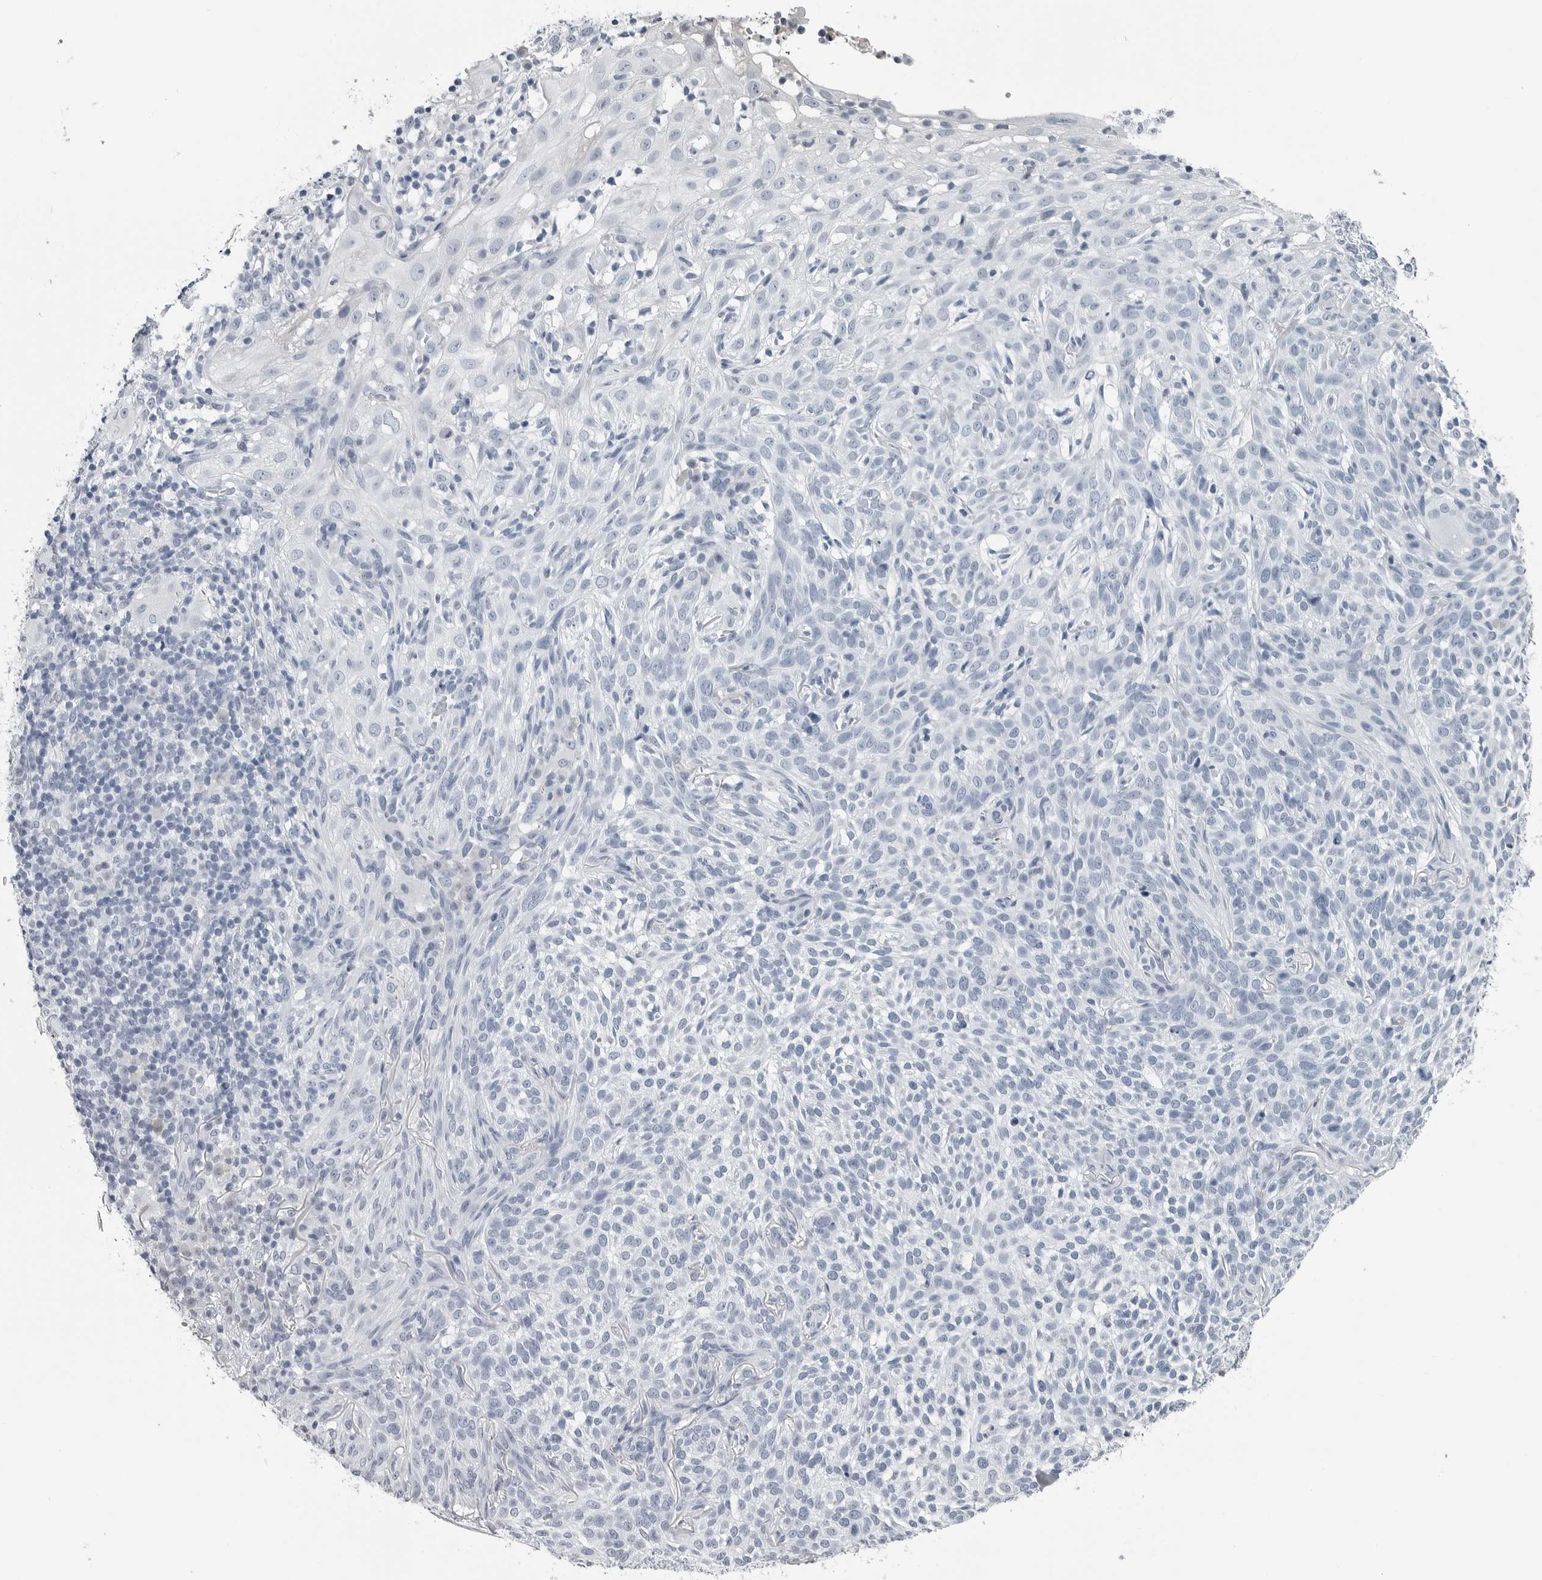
{"staining": {"intensity": "negative", "quantity": "none", "location": "none"}, "tissue": "skin cancer", "cell_type": "Tumor cells", "image_type": "cancer", "snomed": [{"axis": "morphology", "description": "Basal cell carcinoma"}, {"axis": "topography", "description": "Skin"}], "caption": "DAB immunohistochemical staining of human skin basal cell carcinoma reveals no significant expression in tumor cells.", "gene": "AMPD1", "patient": {"sex": "female", "age": 64}}